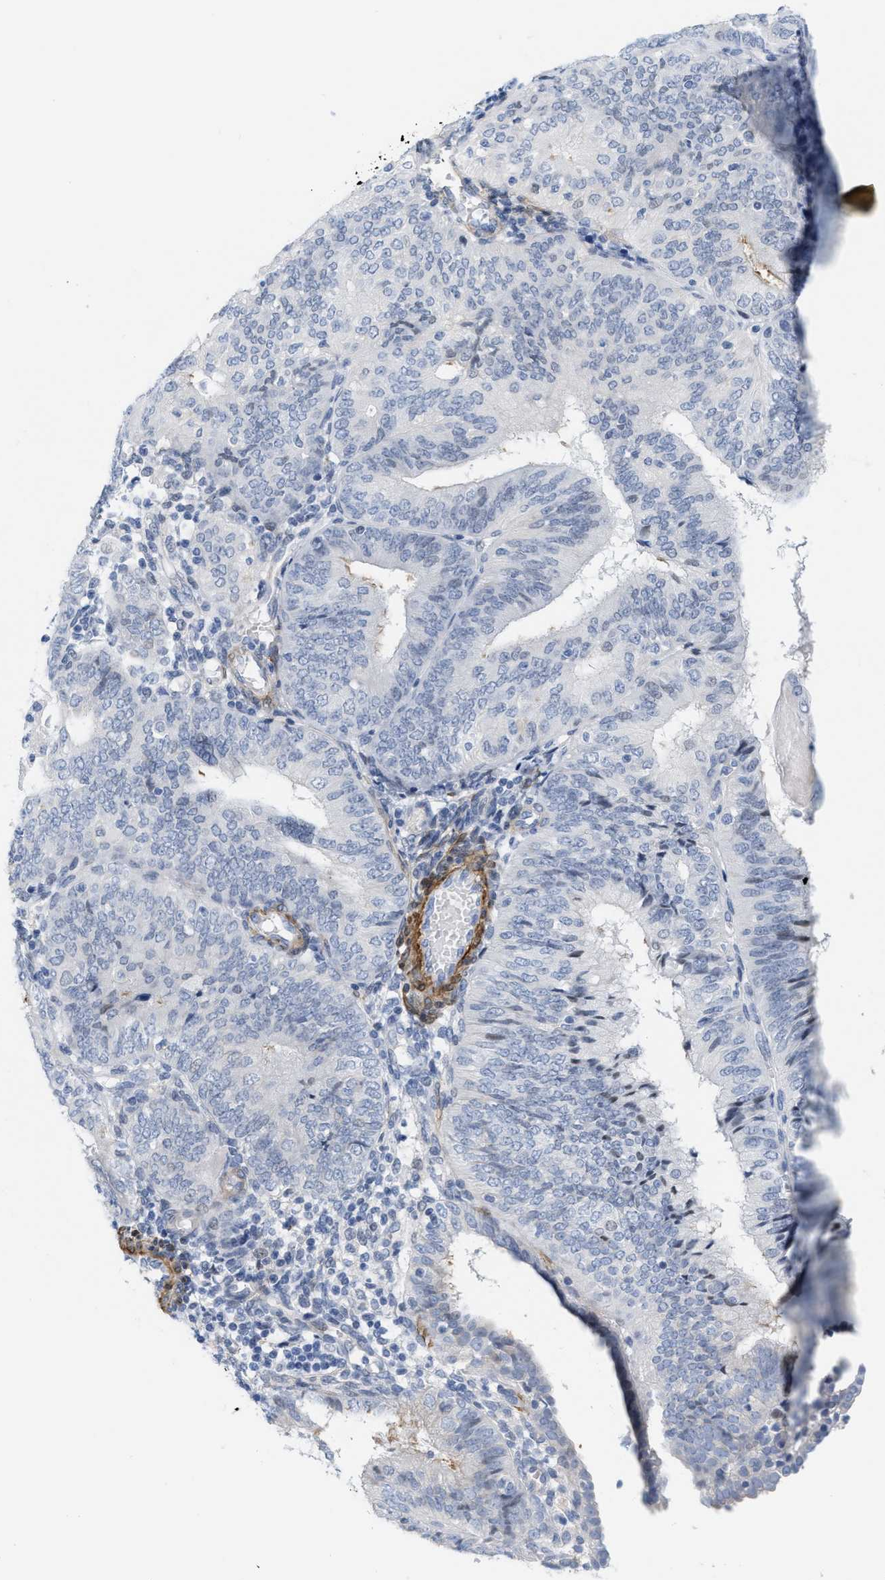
{"staining": {"intensity": "negative", "quantity": "none", "location": "none"}, "tissue": "endometrial cancer", "cell_type": "Tumor cells", "image_type": "cancer", "snomed": [{"axis": "morphology", "description": "Adenocarcinoma, NOS"}, {"axis": "topography", "description": "Endometrium"}], "caption": "Immunohistochemistry photomicrograph of human endometrial cancer stained for a protein (brown), which demonstrates no expression in tumor cells.", "gene": "TAGLN", "patient": {"sex": "female", "age": 58}}